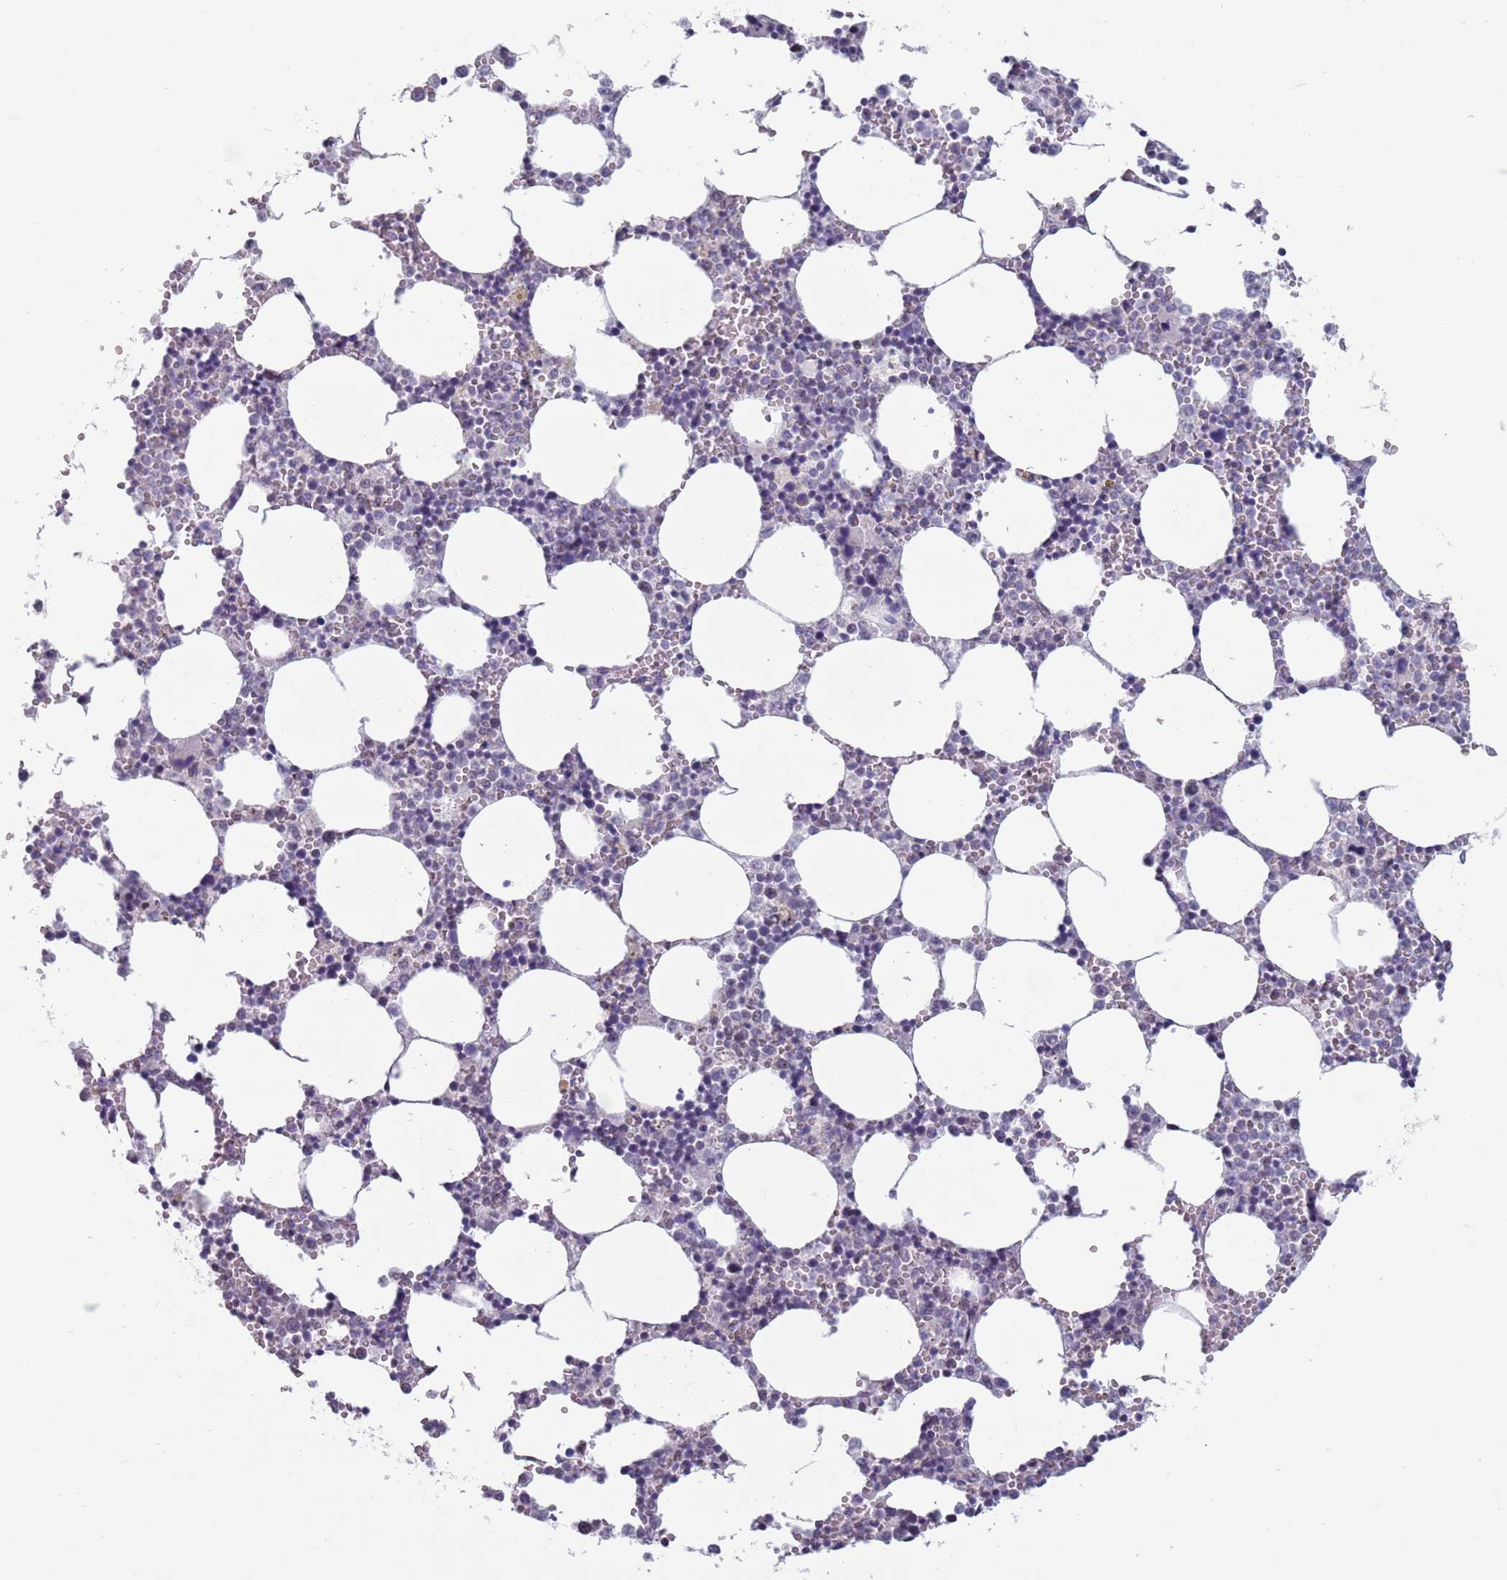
{"staining": {"intensity": "moderate", "quantity": "<25%", "location": "cytoplasmic/membranous,nuclear"}, "tissue": "bone marrow", "cell_type": "Hematopoietic cells", "image_type": "normal", "snomed": [{"axis": "morphology", "description": "Normal tissue, NOS"}, {"axis": "topography", "description": "Bone marrow"}], "caption": "A brown stain labels moderate cytoplasmic/membranous,nuclear positivity of a protein in hematopoietic cells of benign bone marrow.", "gene": "ZKSCAN2", "patient": {"sex": "female", "age": 64}}